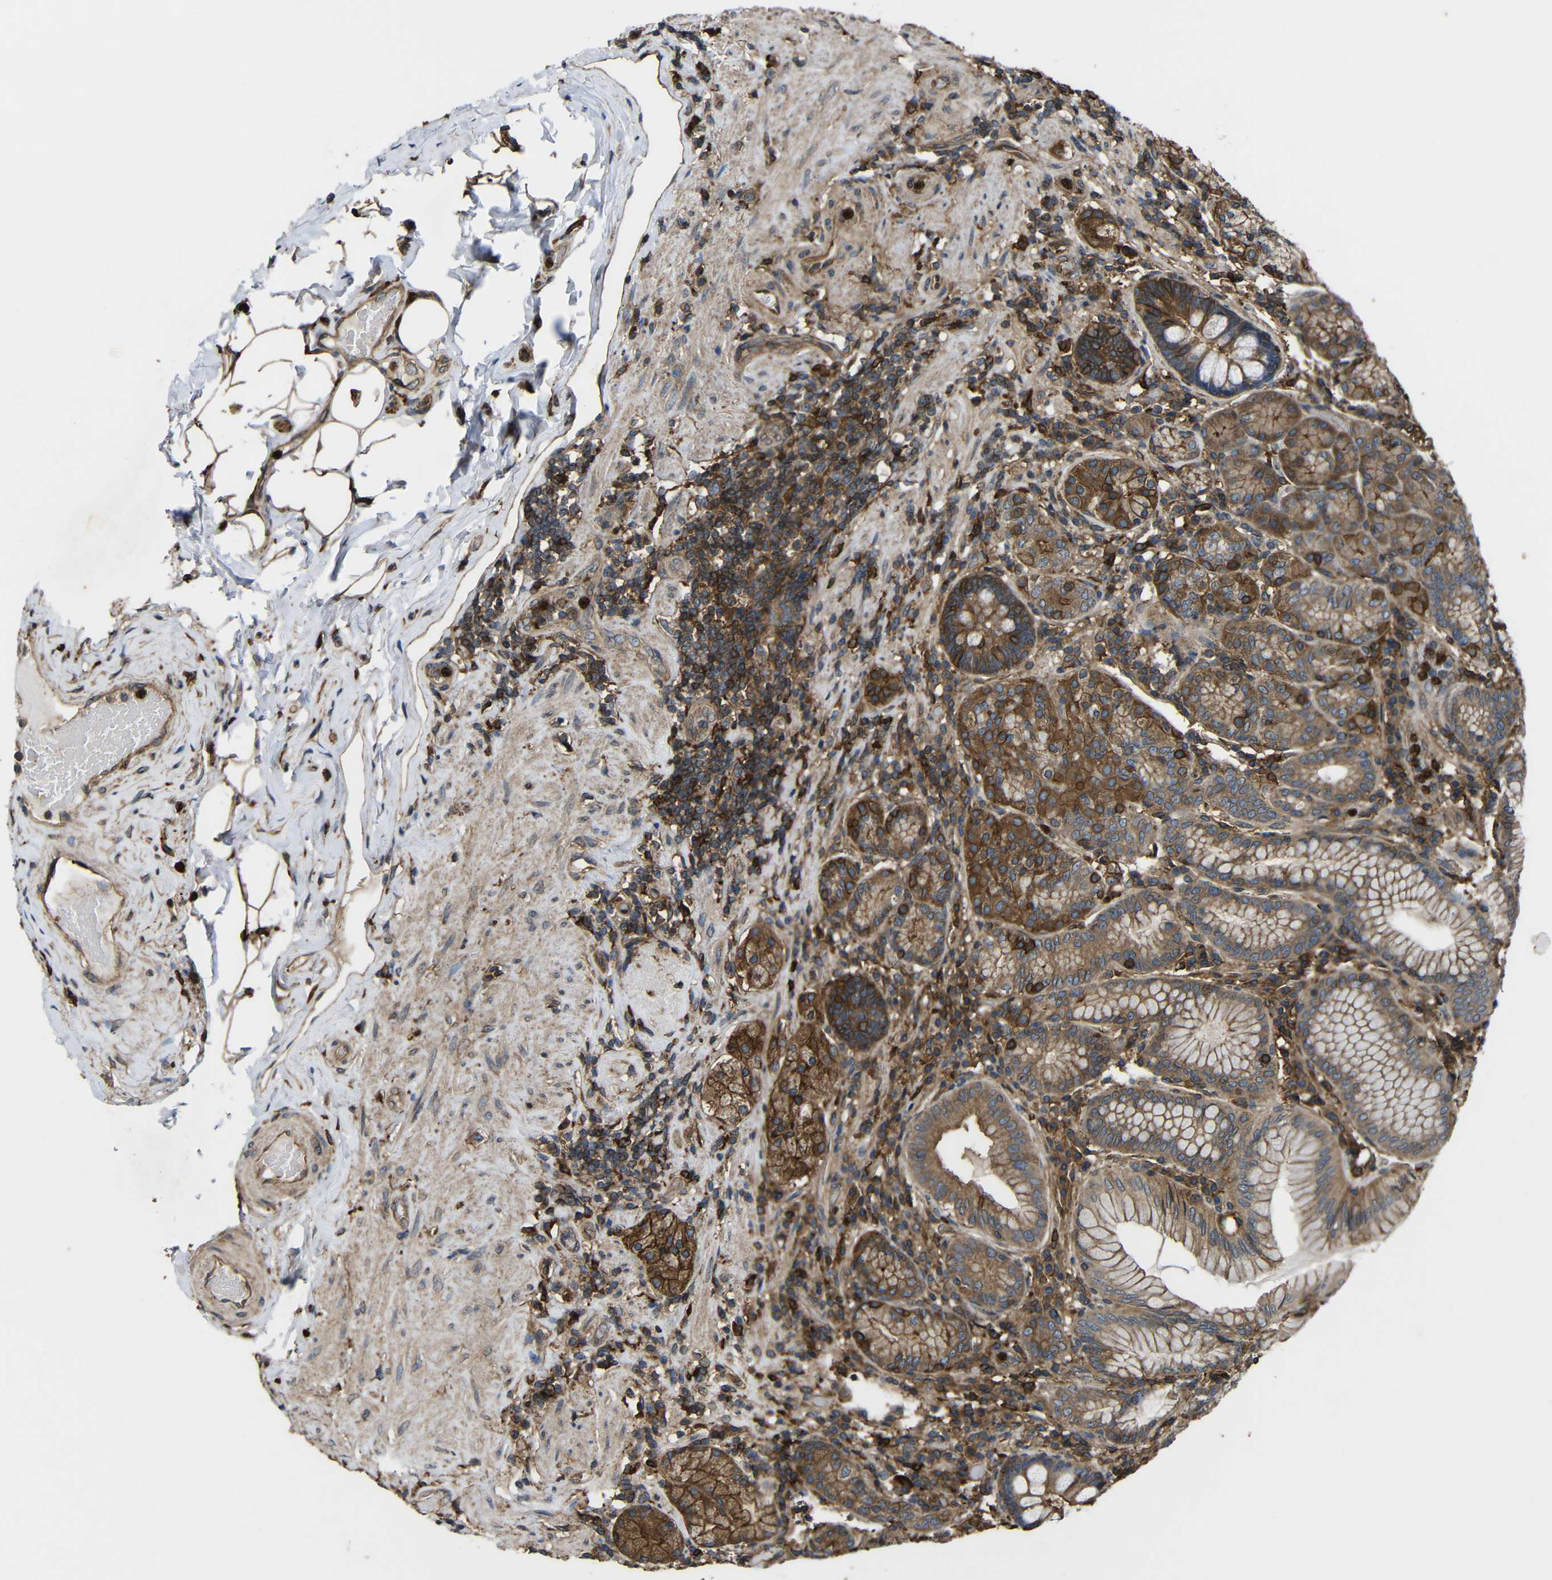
{"staining": {"intensity": "moderate", "quantity": ">75%", "location": "cytoplasmic/membranous"}, "tissue": "stomach", "cell_type": "Glandular cells", "image_type": "normal", "snomed": [{"axis": "morphology", "description": "Normal tissue, NOS"}, {"axis": "topography", "description": "Stomach, lower"}], "caption": "The image exhibits a brown stain indicating the presence of a protein in the cytoplasmic/membranous of glandular cells in stomach.", "gene": "TREM2", "patient": {"sex": "female", "age": 76}}